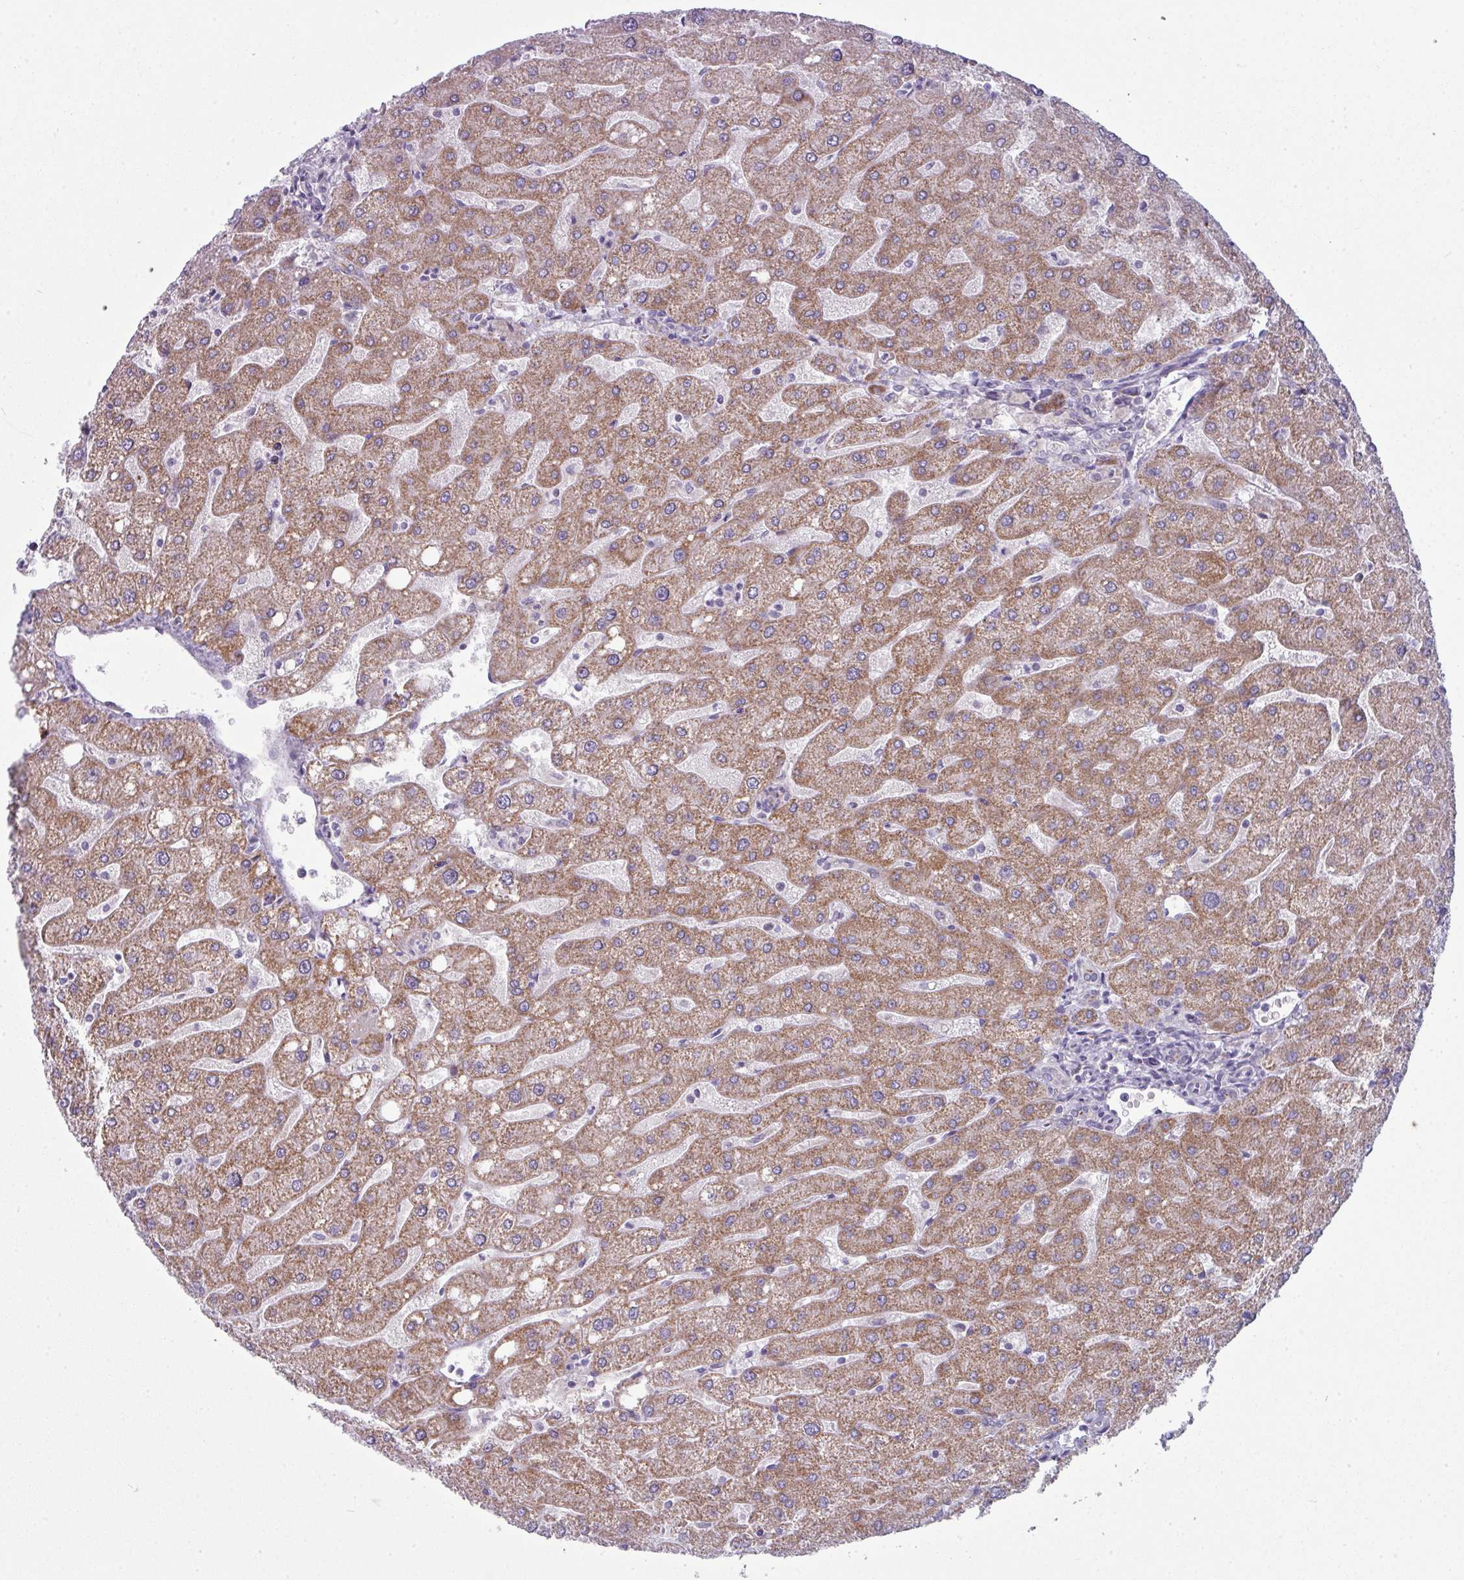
{"staining": {"intensity": "negative", "quantity": "none", "location": "none"}, "tissue": "liver", "cell_type": "Cholangiocytes", "image_type": "normal", "snomed": [{"axis": "morphology", "description": "Normal tissue, NOS"}, {"axis": "topography", "description": "Liver"}], "caption": "The photomicrograph exhibits no significant positivity in cholangiocytes of liver.", "gene": "ZNF615", "patient": {"sex": "male", "age": 67}}